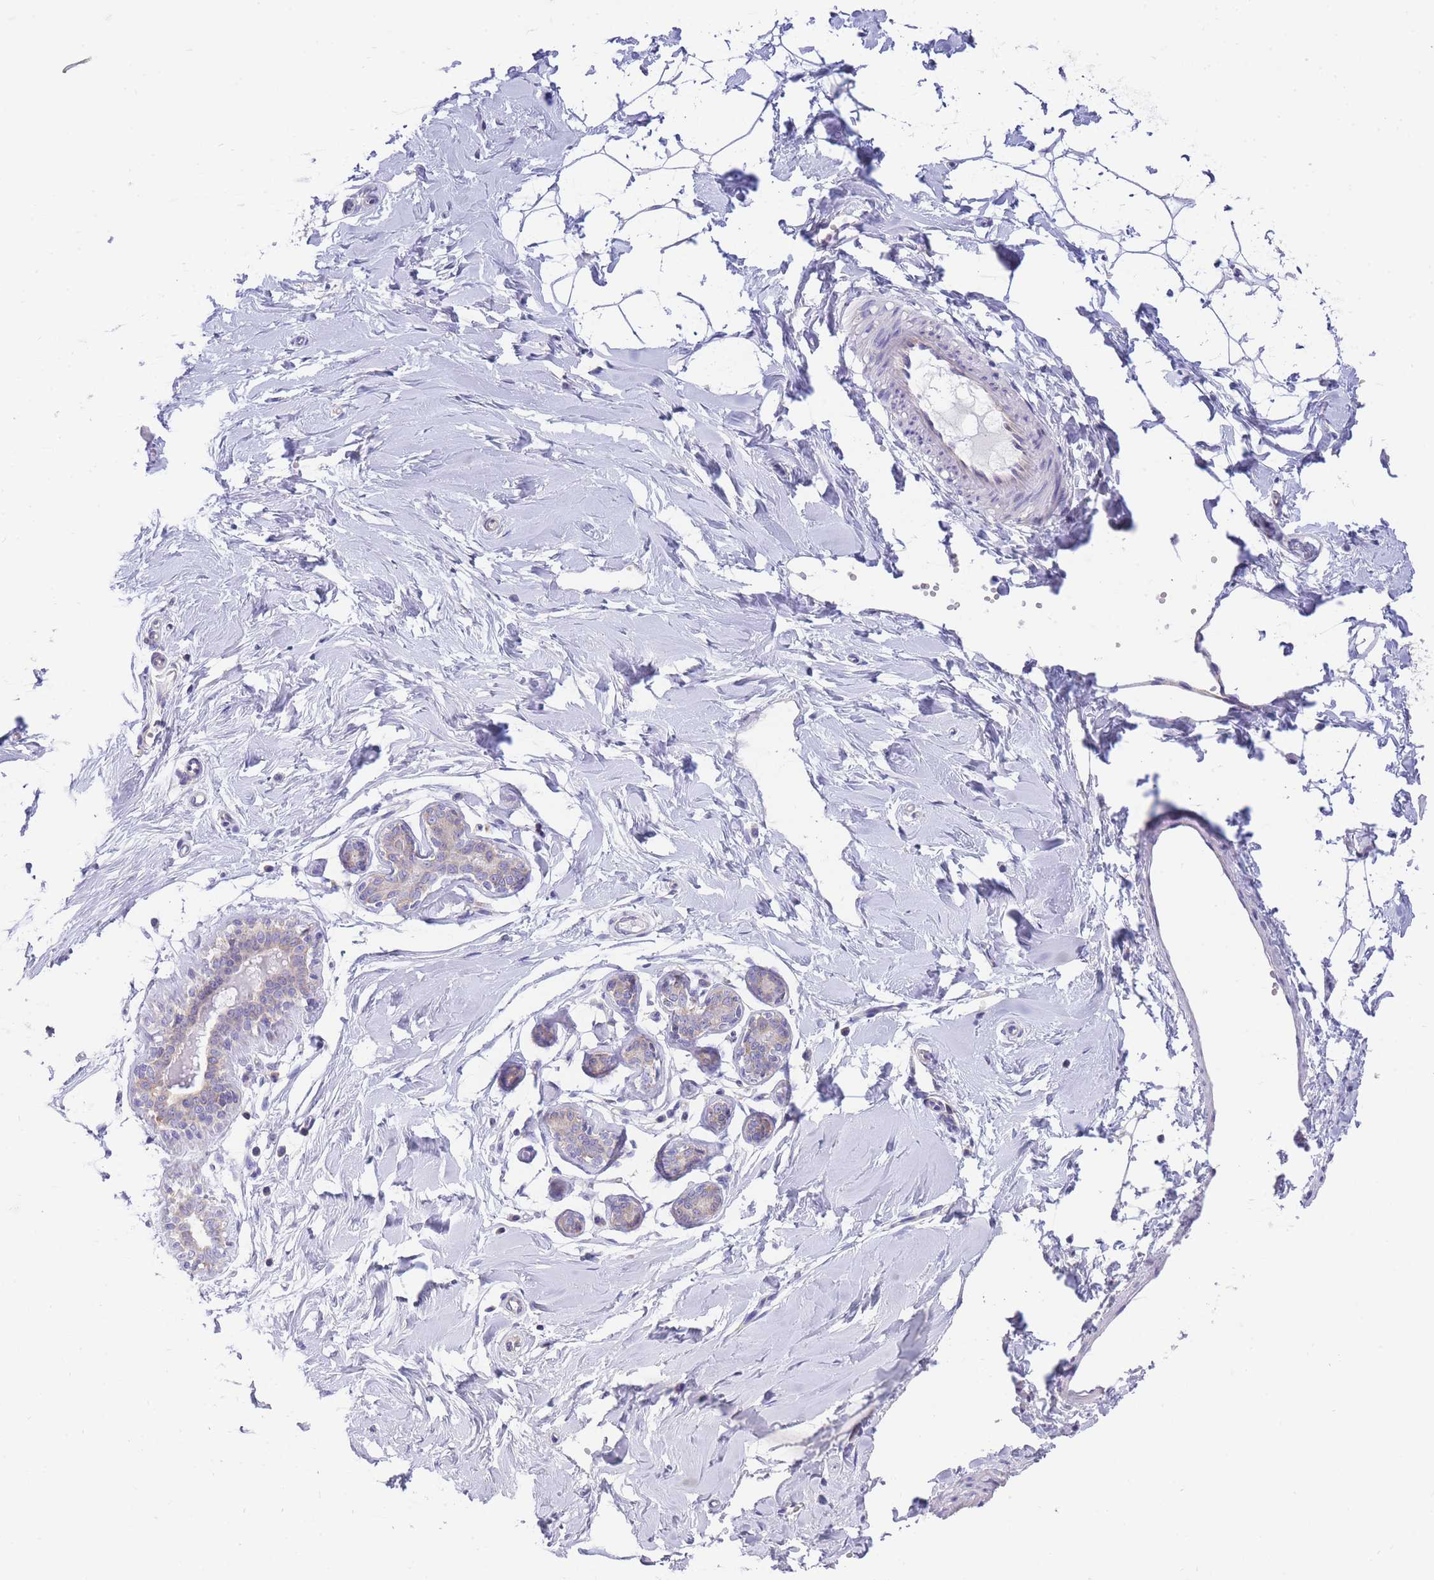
{"staining": {"intensity": "negative", "quantity": "none", "location": "none"}, "tissue": "breast", "cell_type": "Adipocytes", "image_type": "normal", "snomed": [{"axis": "morphology", "description": "Normal tissue, NOS"}, {"axis": "topography", "description": "Breast"}], "caption": "IHC micrograph of normal breast stained for a protein (brown), which displays no positivity in adipocytes.", "gene": "SH2B2", "patient": {"sex": "female", "age": 23}}